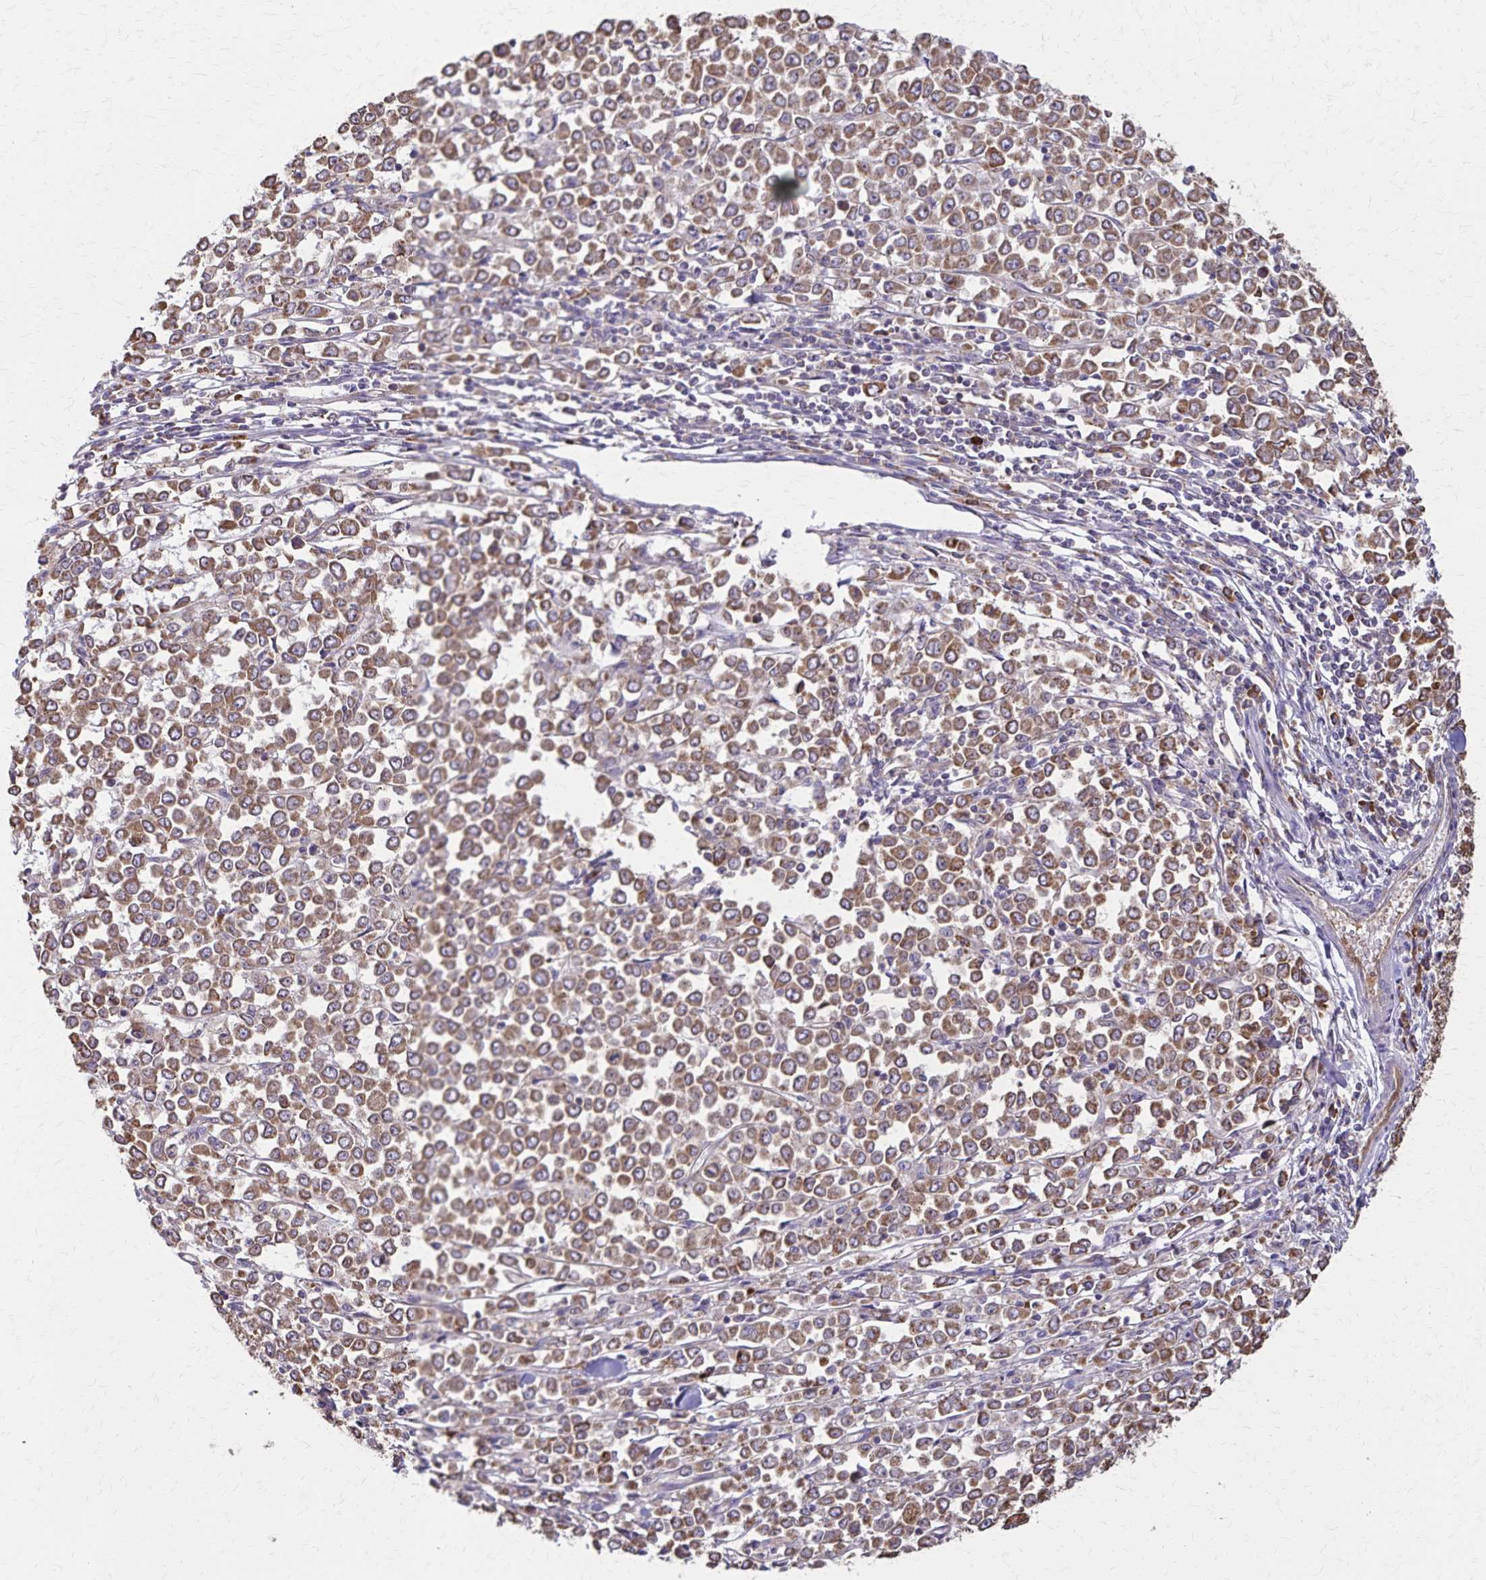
{"staining": {"intensity": "strong", "quantity": ">75%", "location": "cytoplasmic/membranous"}, "tissue": "stomach cancer", "cell_type": "Tumor cells", "image_type": "cancer", "snomed": [{"axis": "morphology", "description": "Adenocarcinoma, NOS"}, {"axis": "topography", "description": "Stomach, upper"}], "caption": "Immunohistochemical staining of human stomach cancer shows high levels of strong cytoplasmic/membranous staining in approximately >75% of tumor cells.", "gene": "RNF10", "patient": {"sex": "male", "age": 70}}